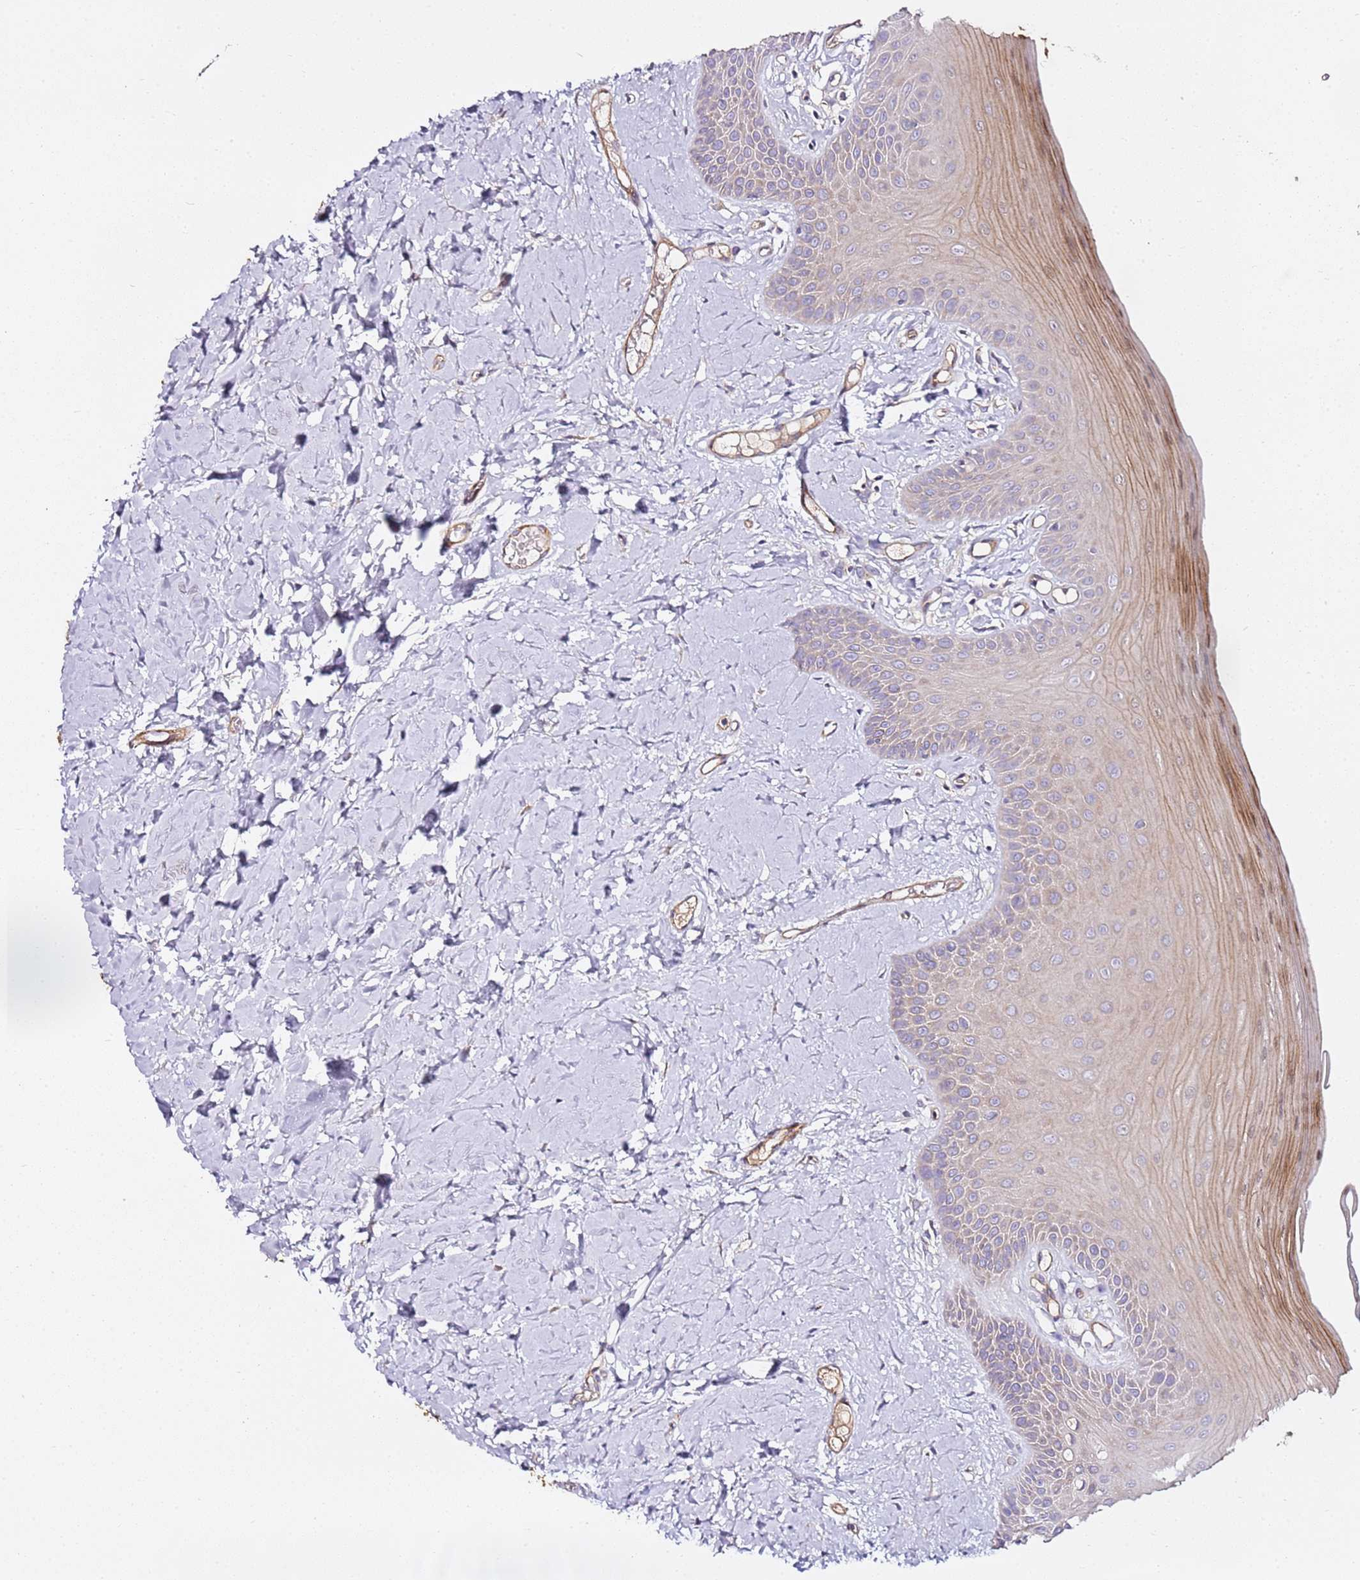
{"staining": {"intensity": "moderate", "quantity": "<25%", "location": "cytoplasmic/membranous"}, "tissue": "oral mucosa", "cell_type": "Squamous epithelial cells", "image_type": "normal", "snomed": [{"axis": "morphology", "description": "Normal tissue, NOS"}, {"axis": "topography", "description": "Oral tissue"}], "caption": "This is an image of immunohistochemistry staining of benign oral mucosa, which shows moderate staining in the cytoplasmic/membranous of squamous epithelial cells.", "gene": "EPS8L1", "patient": {"sex": "male", "age": 74}}